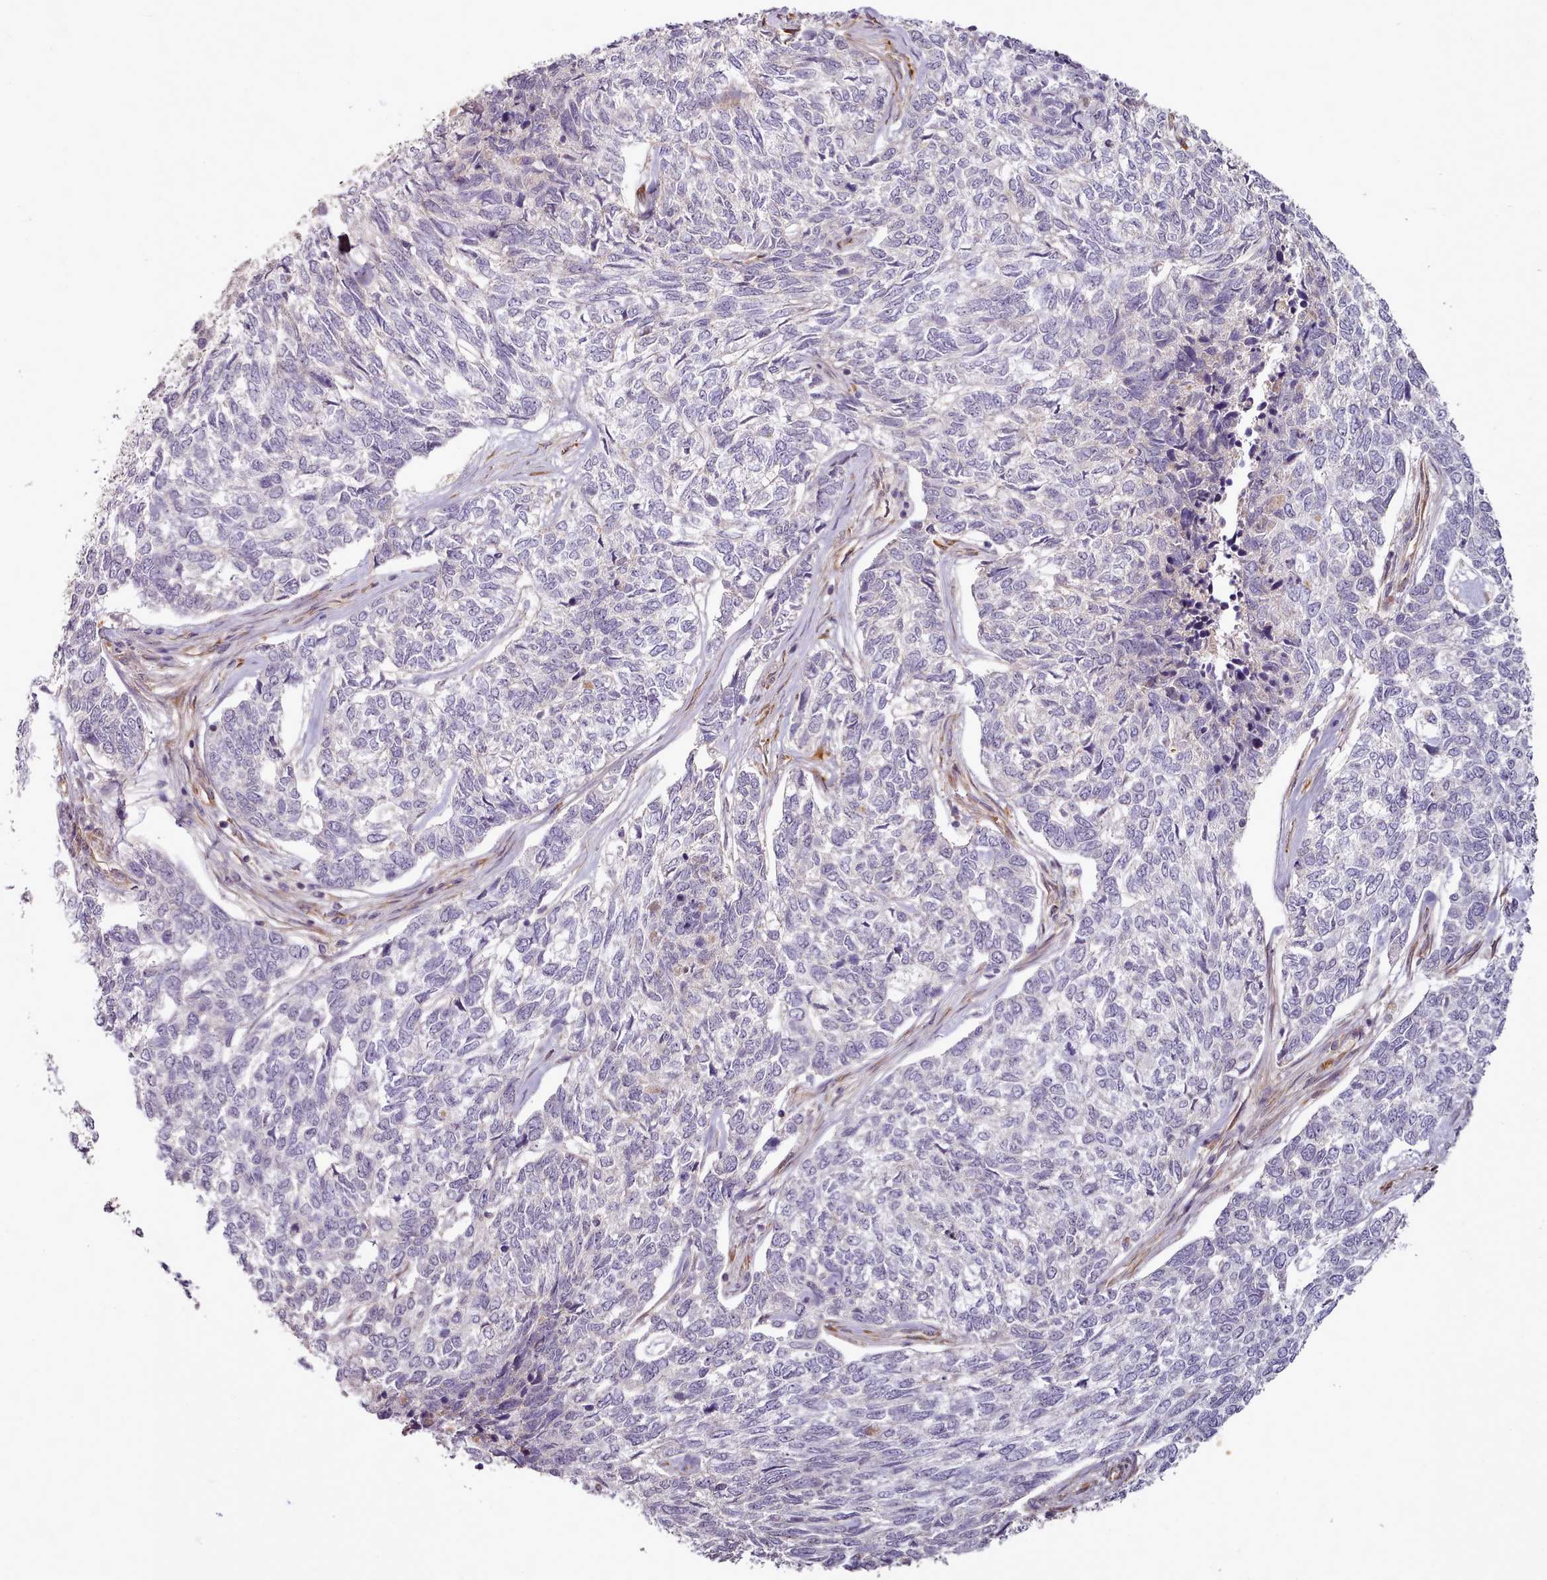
{"staining": {"intensity": "negative", "quantity": "none", "location": "none"}, "tissue": "skin cancer", "cell_type": "Tumor cells", "image_type": "cancer", "snomed": [{"axis": "morphology", "description": "Basal cell carcinoma"}, {"axis": "topography", "description": "Skin"}], "caption": "Tumor cells are negative for brown protein staining in skin cancer (basal cell carcinoma). (Immunohistochemistry (ihc), brightfield microscopy, high magnification).", "gene": "C1QTNF5", "patient": {"sex": "female", "age": 65}}